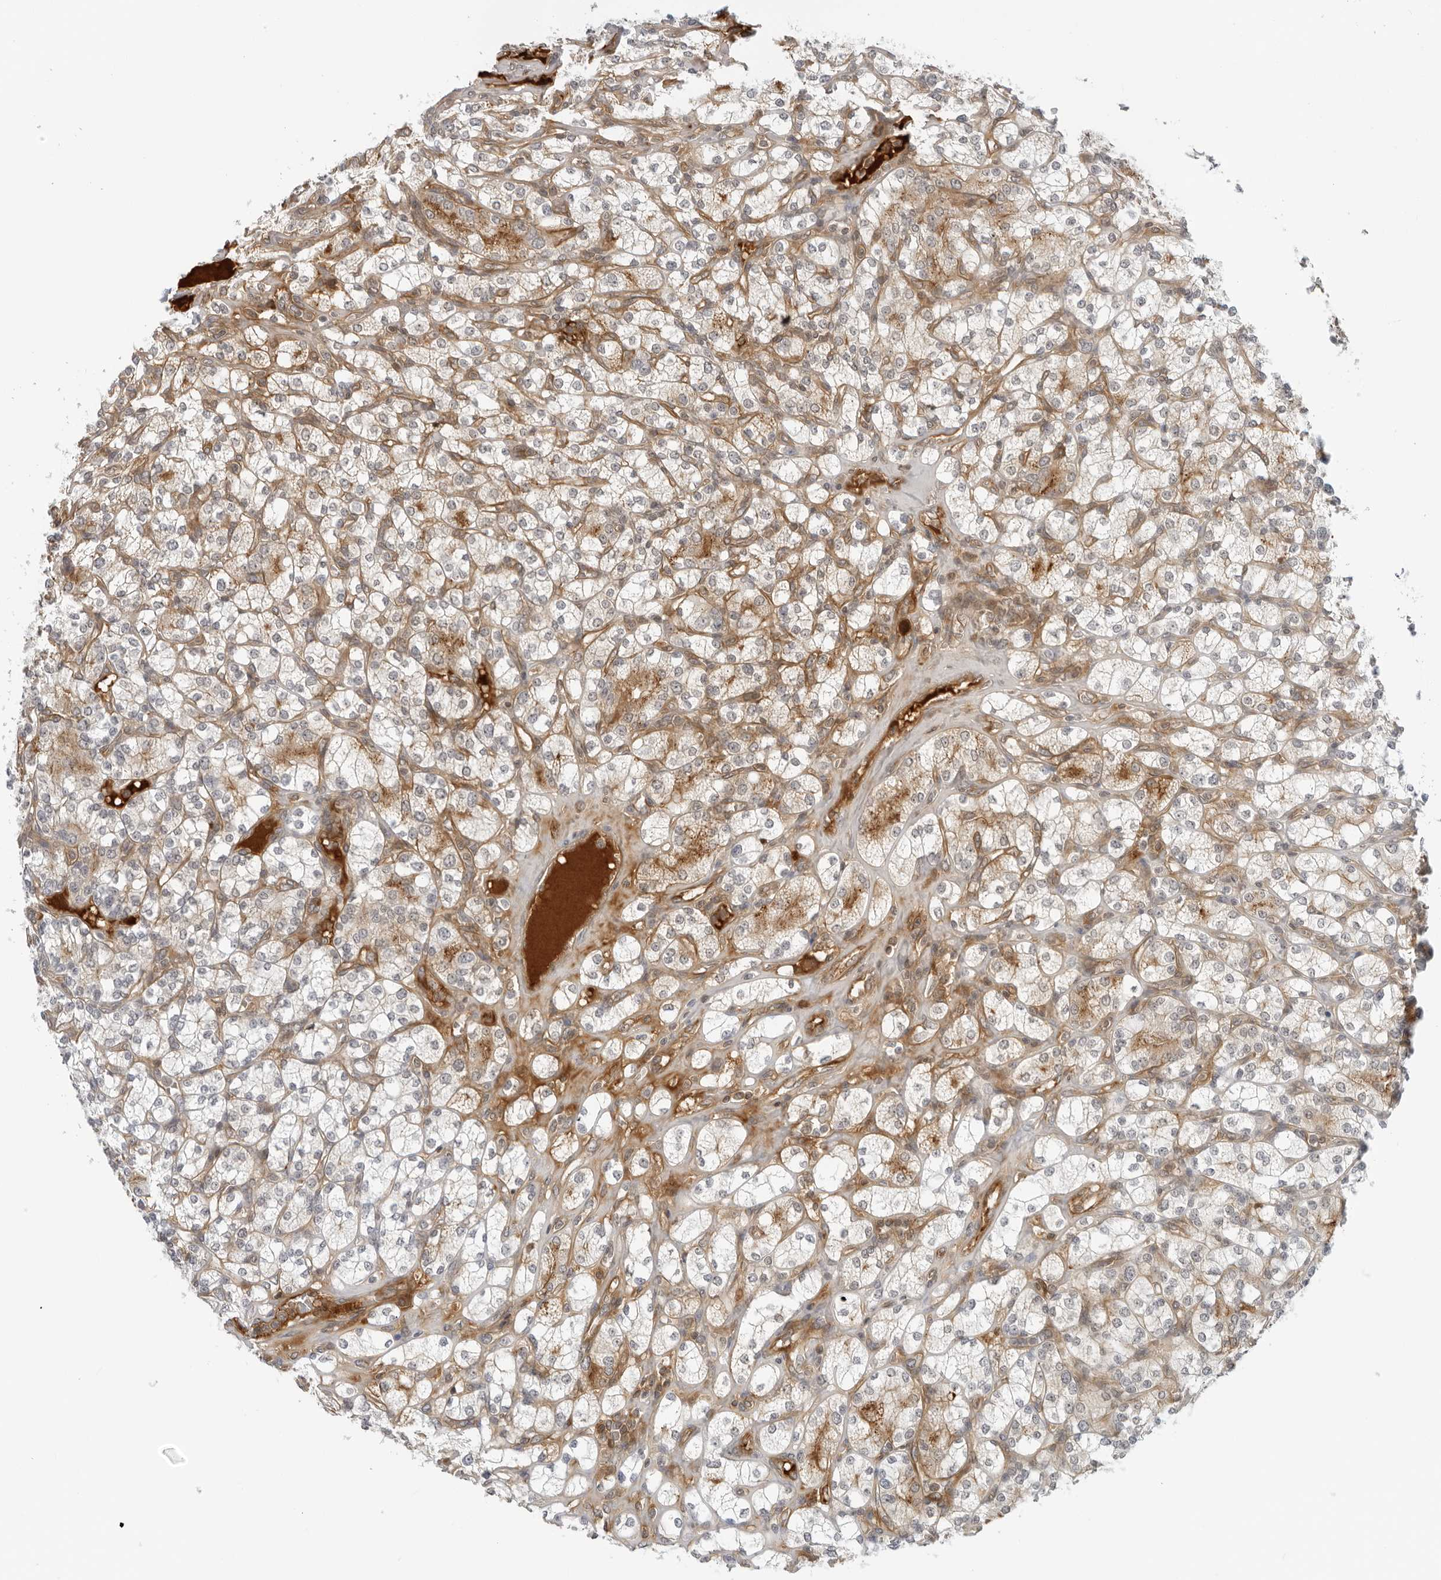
{"staining": {"intensity": "moderate", "quantity": "25%-75%", "location": "cytoplasmic/membranous"}, "tissue": "renal cancer", "cell_type": "Tumor cells", "image_type": "cancer", "snomed": [{"axis": "morphology", "description": "Adenocarcinoma, NOS"}, {"axis": "topography", "description": "Kidney"}], "caption": "The image shows staining of renal cancer (adenocarcinoma), revealing moderate cytoplasmic/membranous protein positivity (brown color) within tumor cells.", "gene": "SUGCT", "patient": {"sex": "male", "age": 77}}